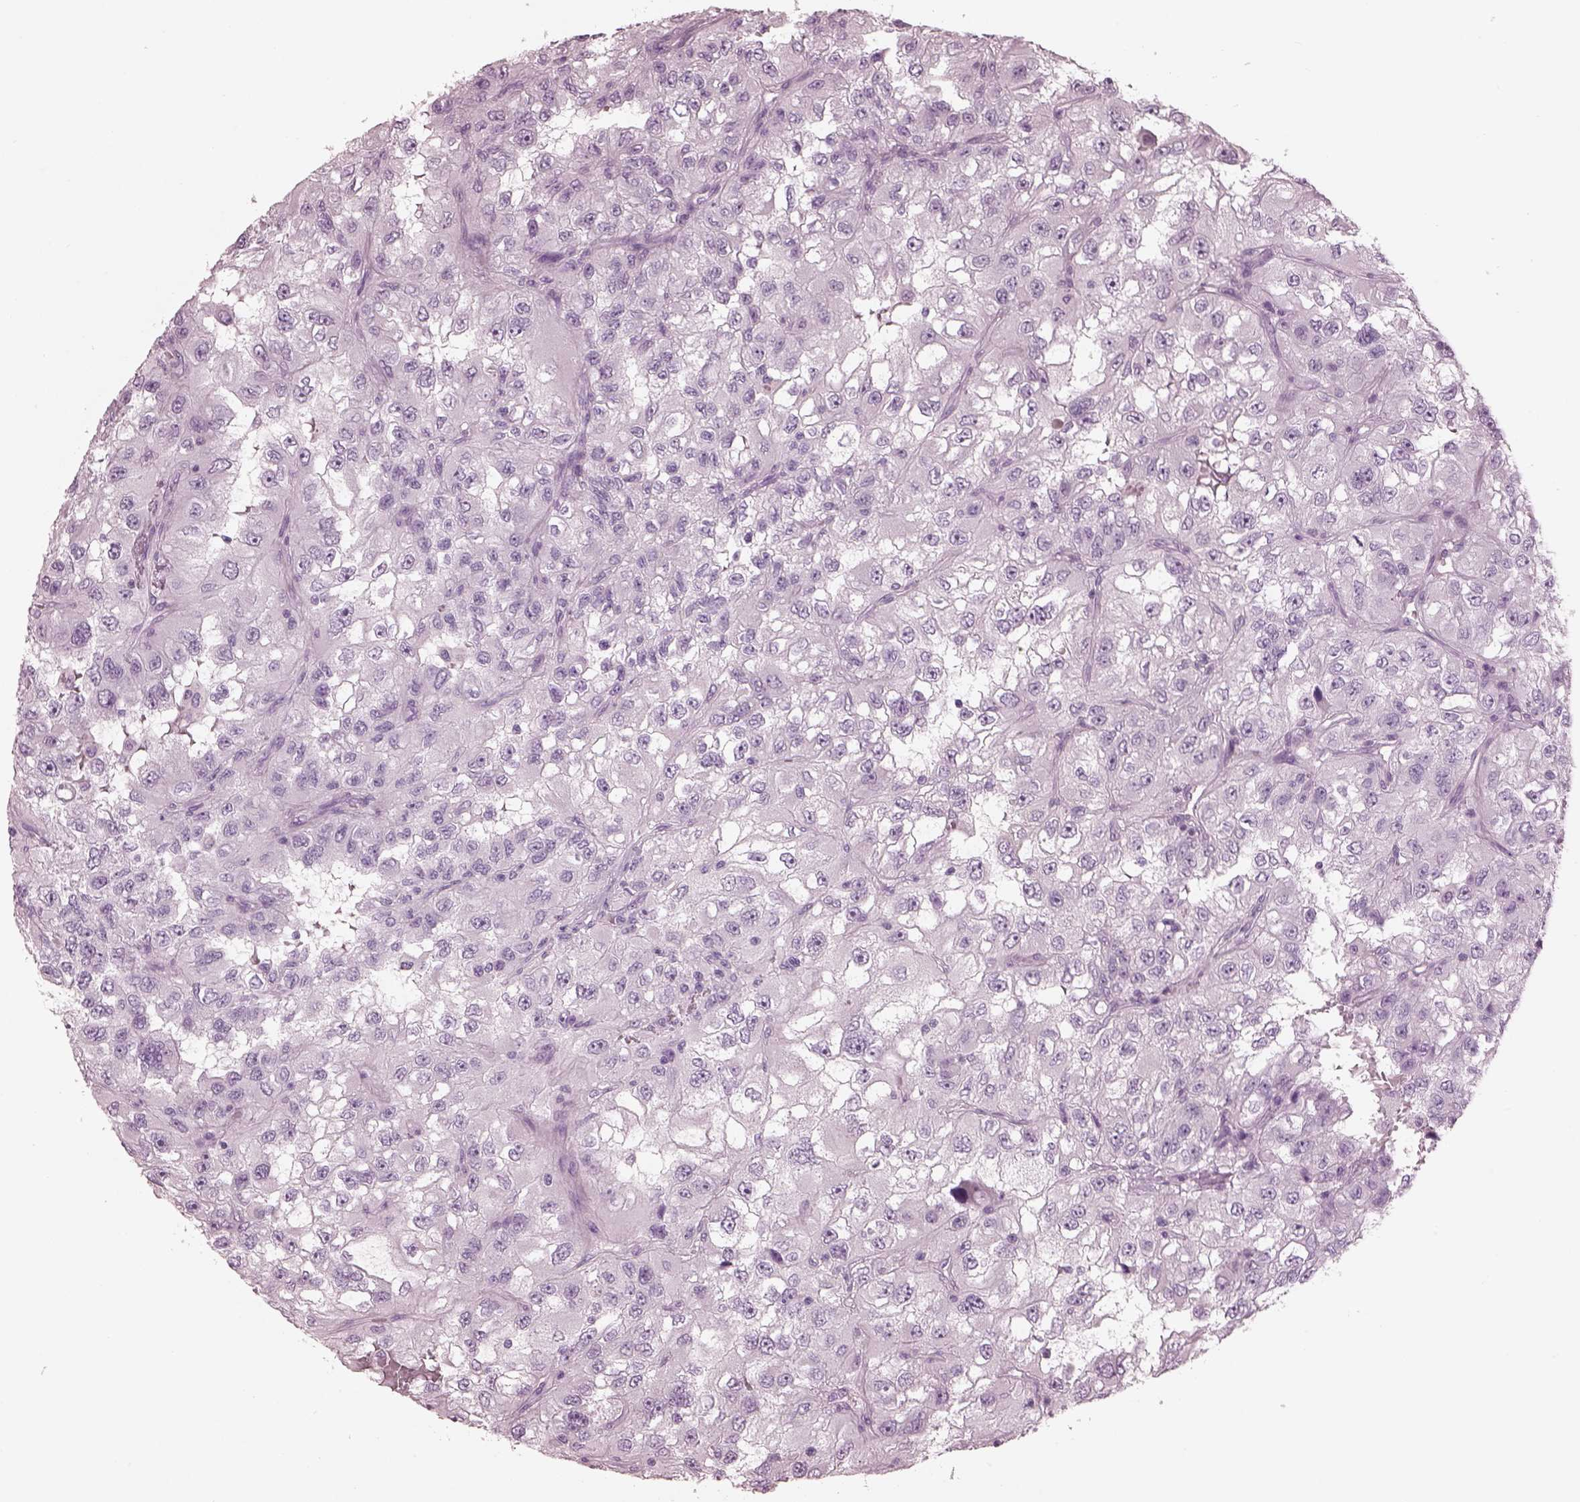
{"staining": {"intensity": "negative", "quantity": "none", "location": "none"}, "tissue": "renal cancer", "cell_type": "Tumor cells", "image_type": "cancer", "snomed": [{"axis": "morphology", "description": "Adenocarcinoma, NOS"}, {"axis": "topography", "description": "Kidney"}], "caption": "This is an immunohistochemistry image of human renal cancer. There is no positivity in tumor cells.", "gene": "PACRG", "patient": {"sex": "male", "age": 64}}